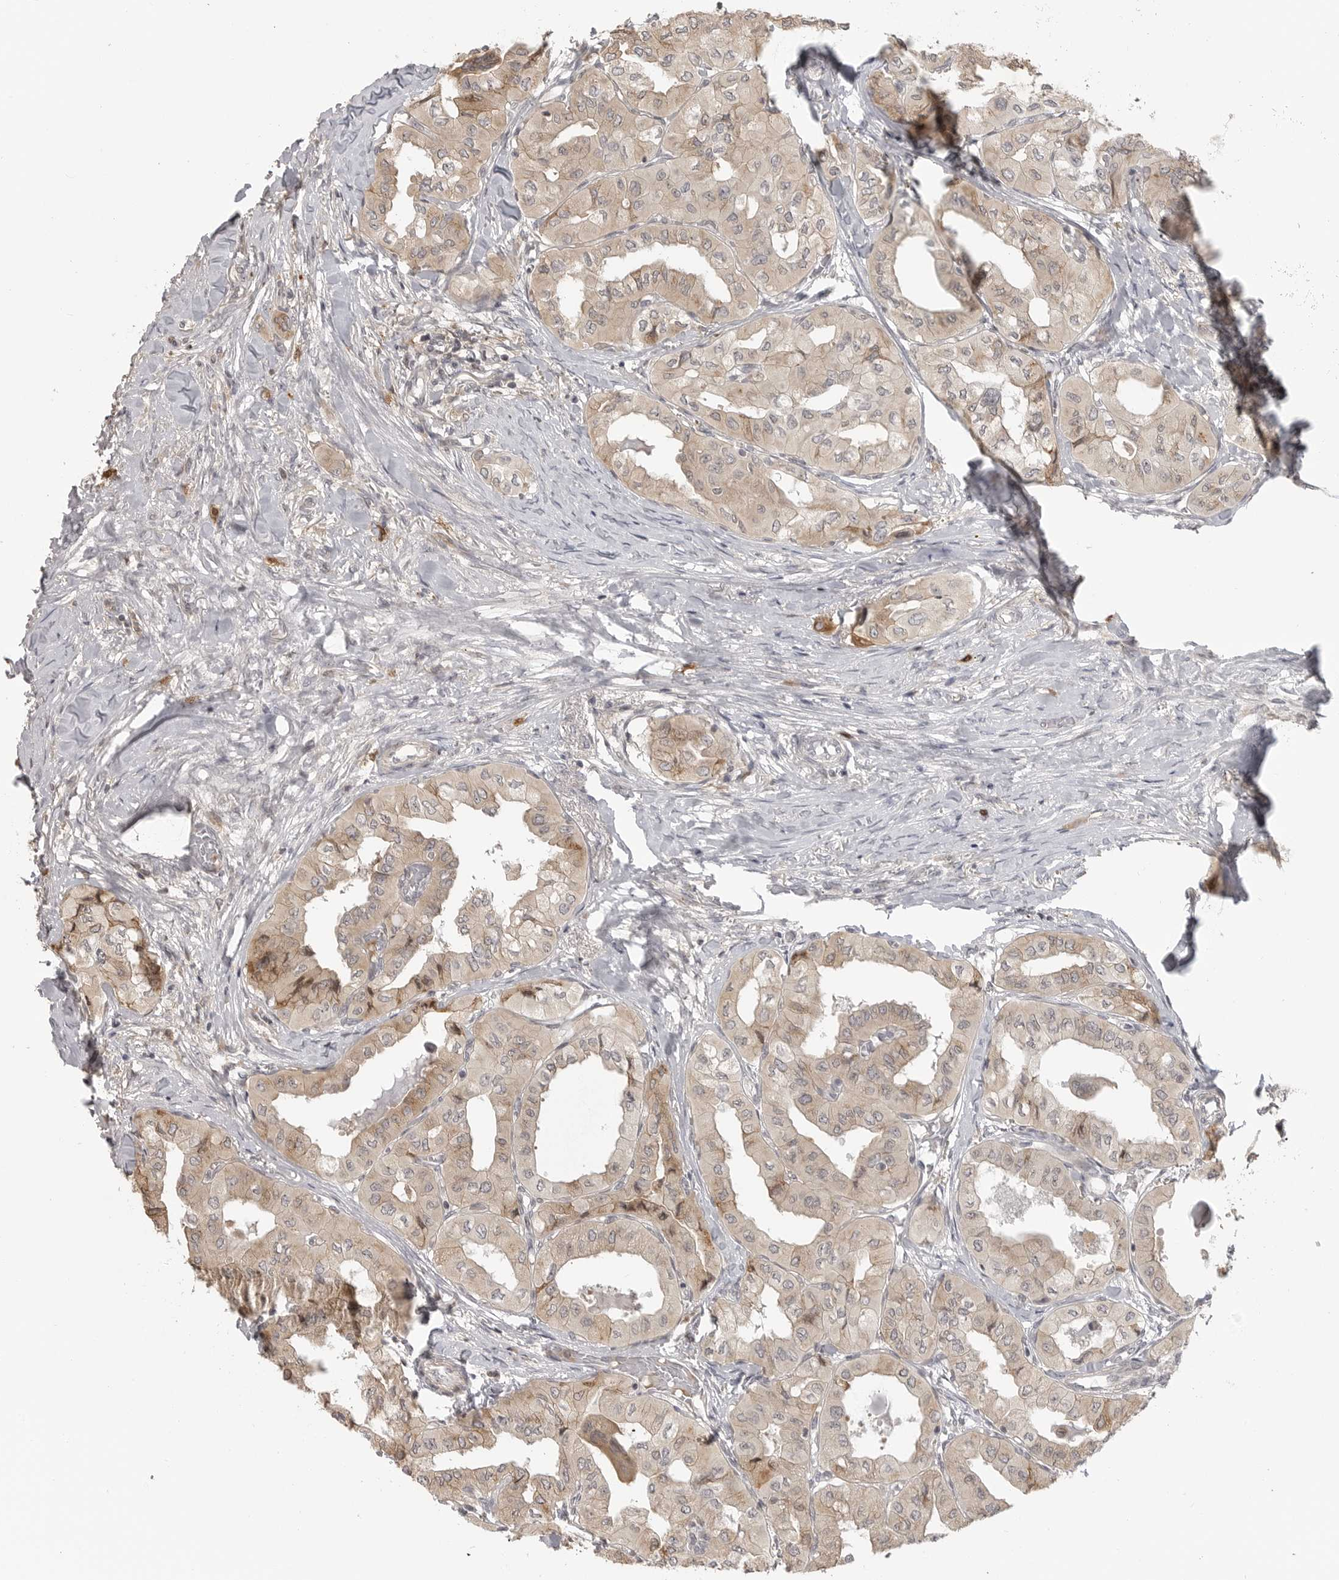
{"staining": {"intensity": "weak", "quantity": "25%-75%", "location": "cytoplasmic/membranous"}, "tissue": "thyroid cancer", "cell_type": "Tumor cells", "image_type": "cancer", "snomed": [{"axis": "morphology", "description": "Papillary adenocarcinoma, NOS"}, {"axis": "topography", "description": "Thyroid gland"}], "caption": "Thyroid papillary adenocarcinoma stained with a protein marker reveals weak staining in tumor cells.", "gene": "IDO1", "patient": {"sex": "female", "age": 59}}